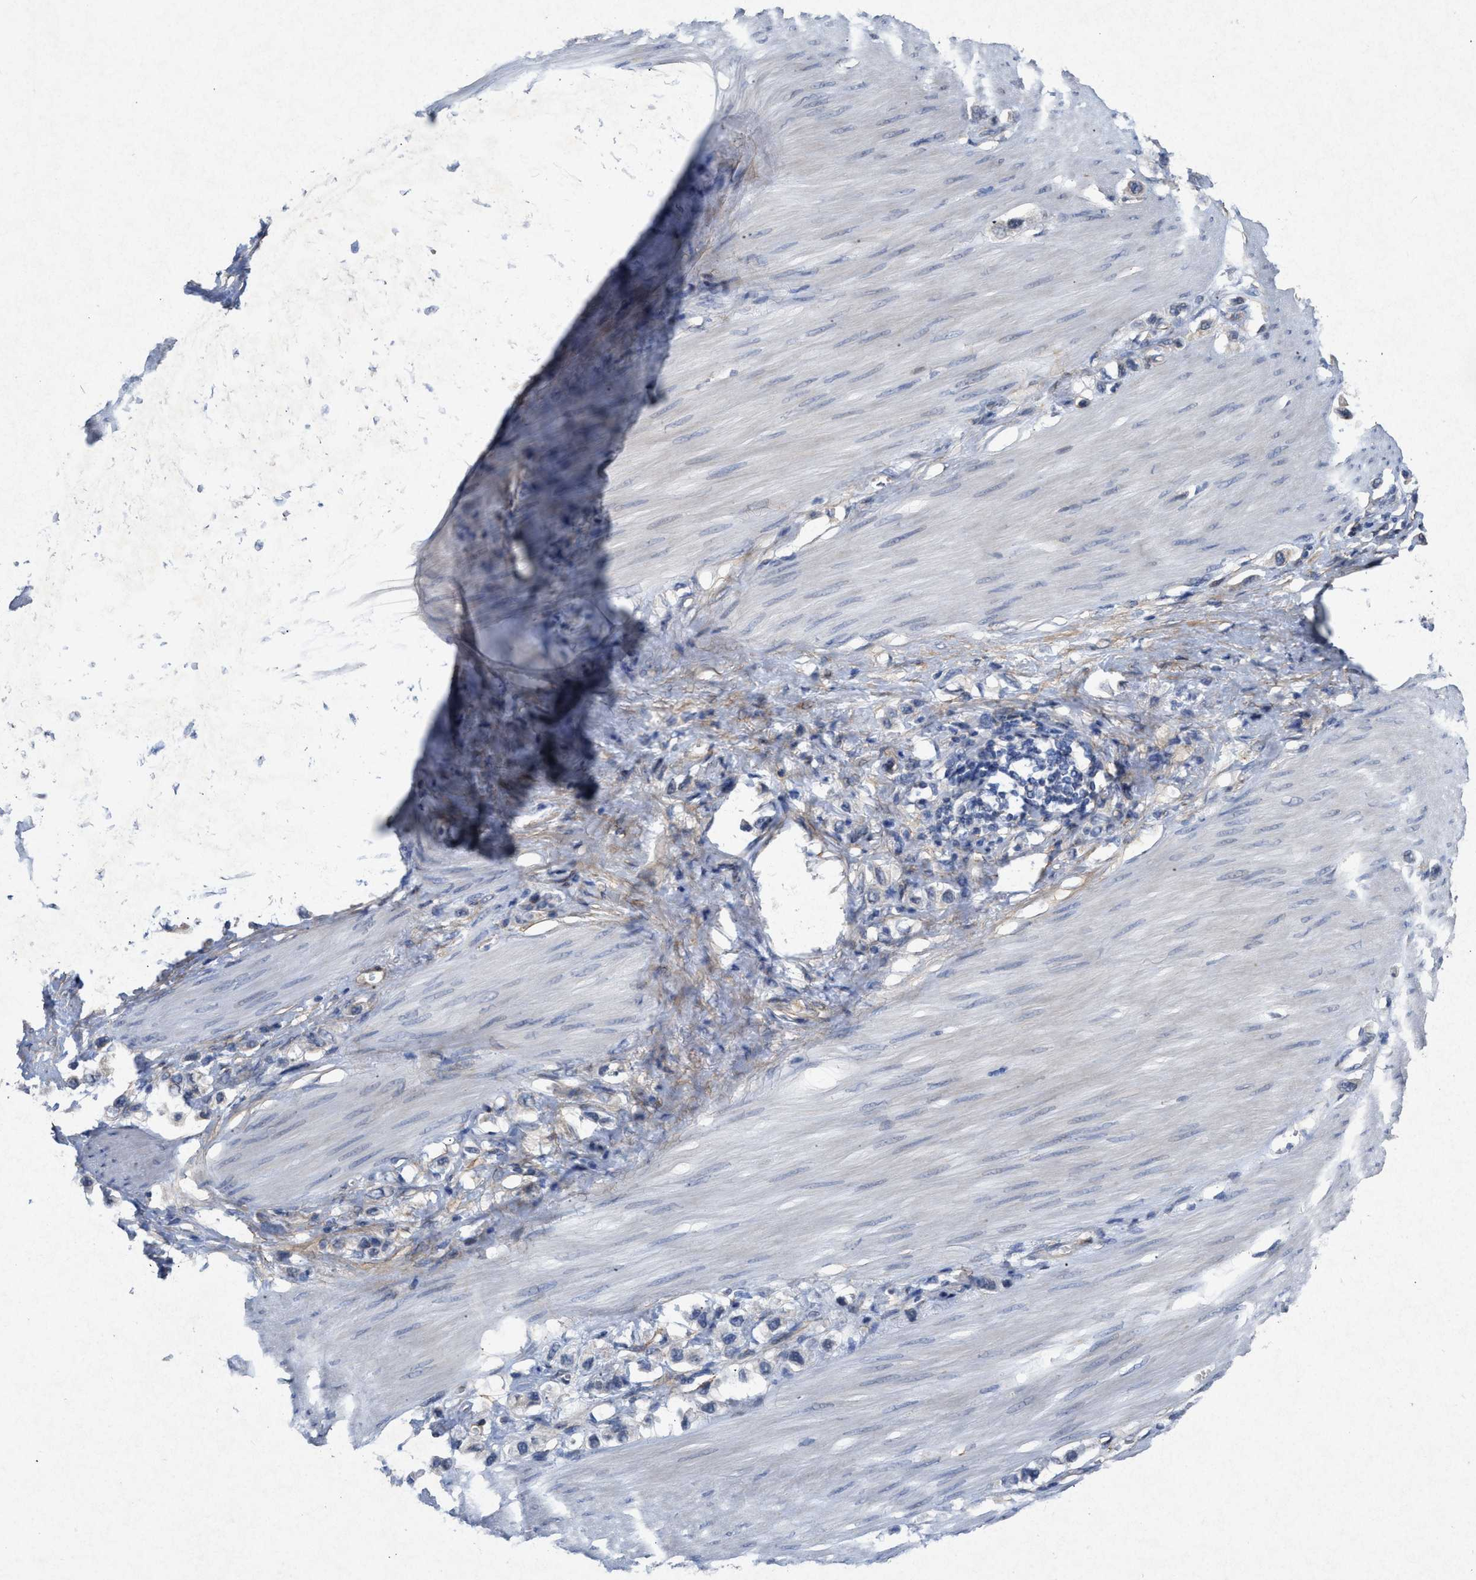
{"staining": {"intensity": "negative", "quantity": "none", "location": "none"}, "tissue": "stomach cancer", "cell_type": "Tumor cells", "image_type": "cancer", "snomed": [{"axis": "morphology", "description": "Adenocarcinoma, NOS"}, {"axis": "topography", "description": "Stomach"}], "caption": "Immunohistochemistry (IHC) micrograph of human stomach cancer (adenocarcinoma) stained for a protein (brown), which demonstrates no staining in tumor cells.", "gene": "PDGFRA", "patient": {"sex": "female", "age": 65}}